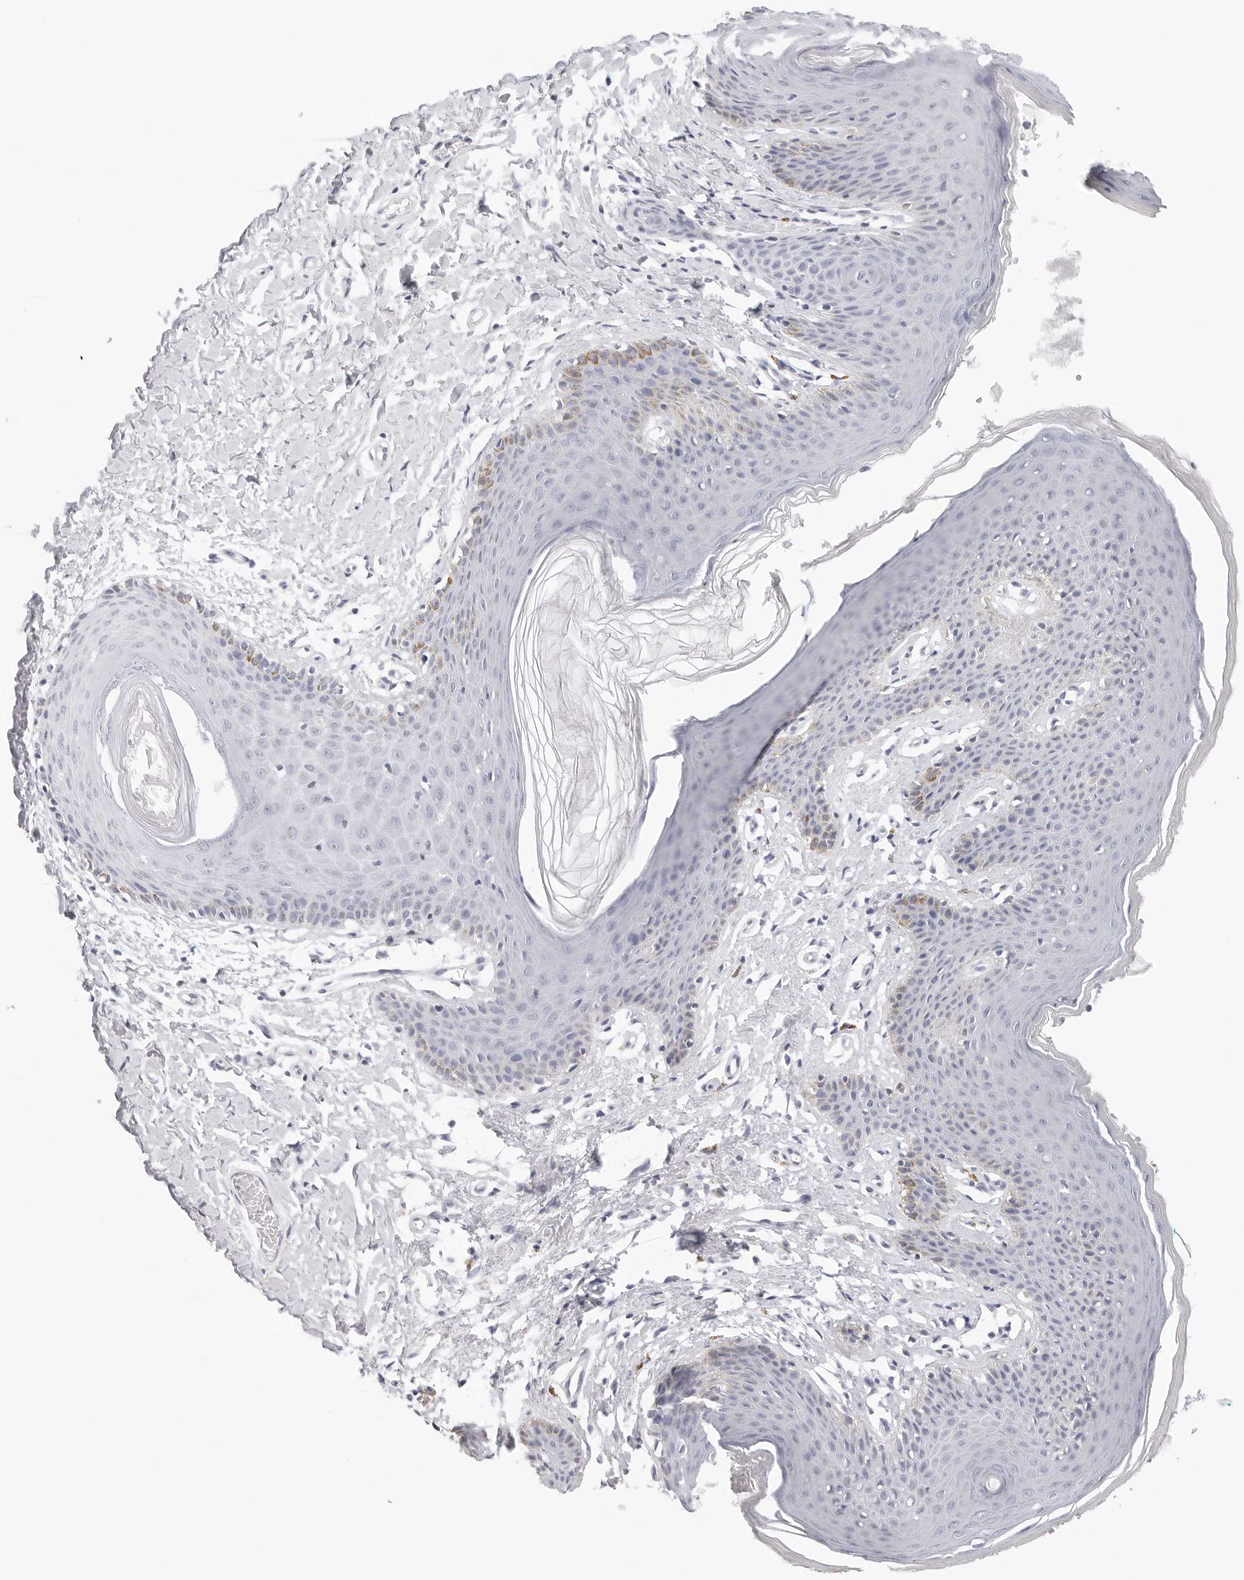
{"staining": {"intensity": "moderate", "quantity": "<25%", "location": "cytoplasmic/membranous"}, "tissue": "skin", "cell_type": "Epidermal cells", "image_type": "normal", "snomed": [{"axis": "morphology", "description": "Normal tissue, NOS"}, {"axis": "topography", "description": "Vulva"}], "caption": "A brown stain highlights moderate cytoplasmic/membranous staining of a protein in epidermal cells of benign skin. The protein of interest is shown in brown color, while the nuclei are stained blue.", "gene": "EDN2", "patient": {"sex": "female", "age": 66}}